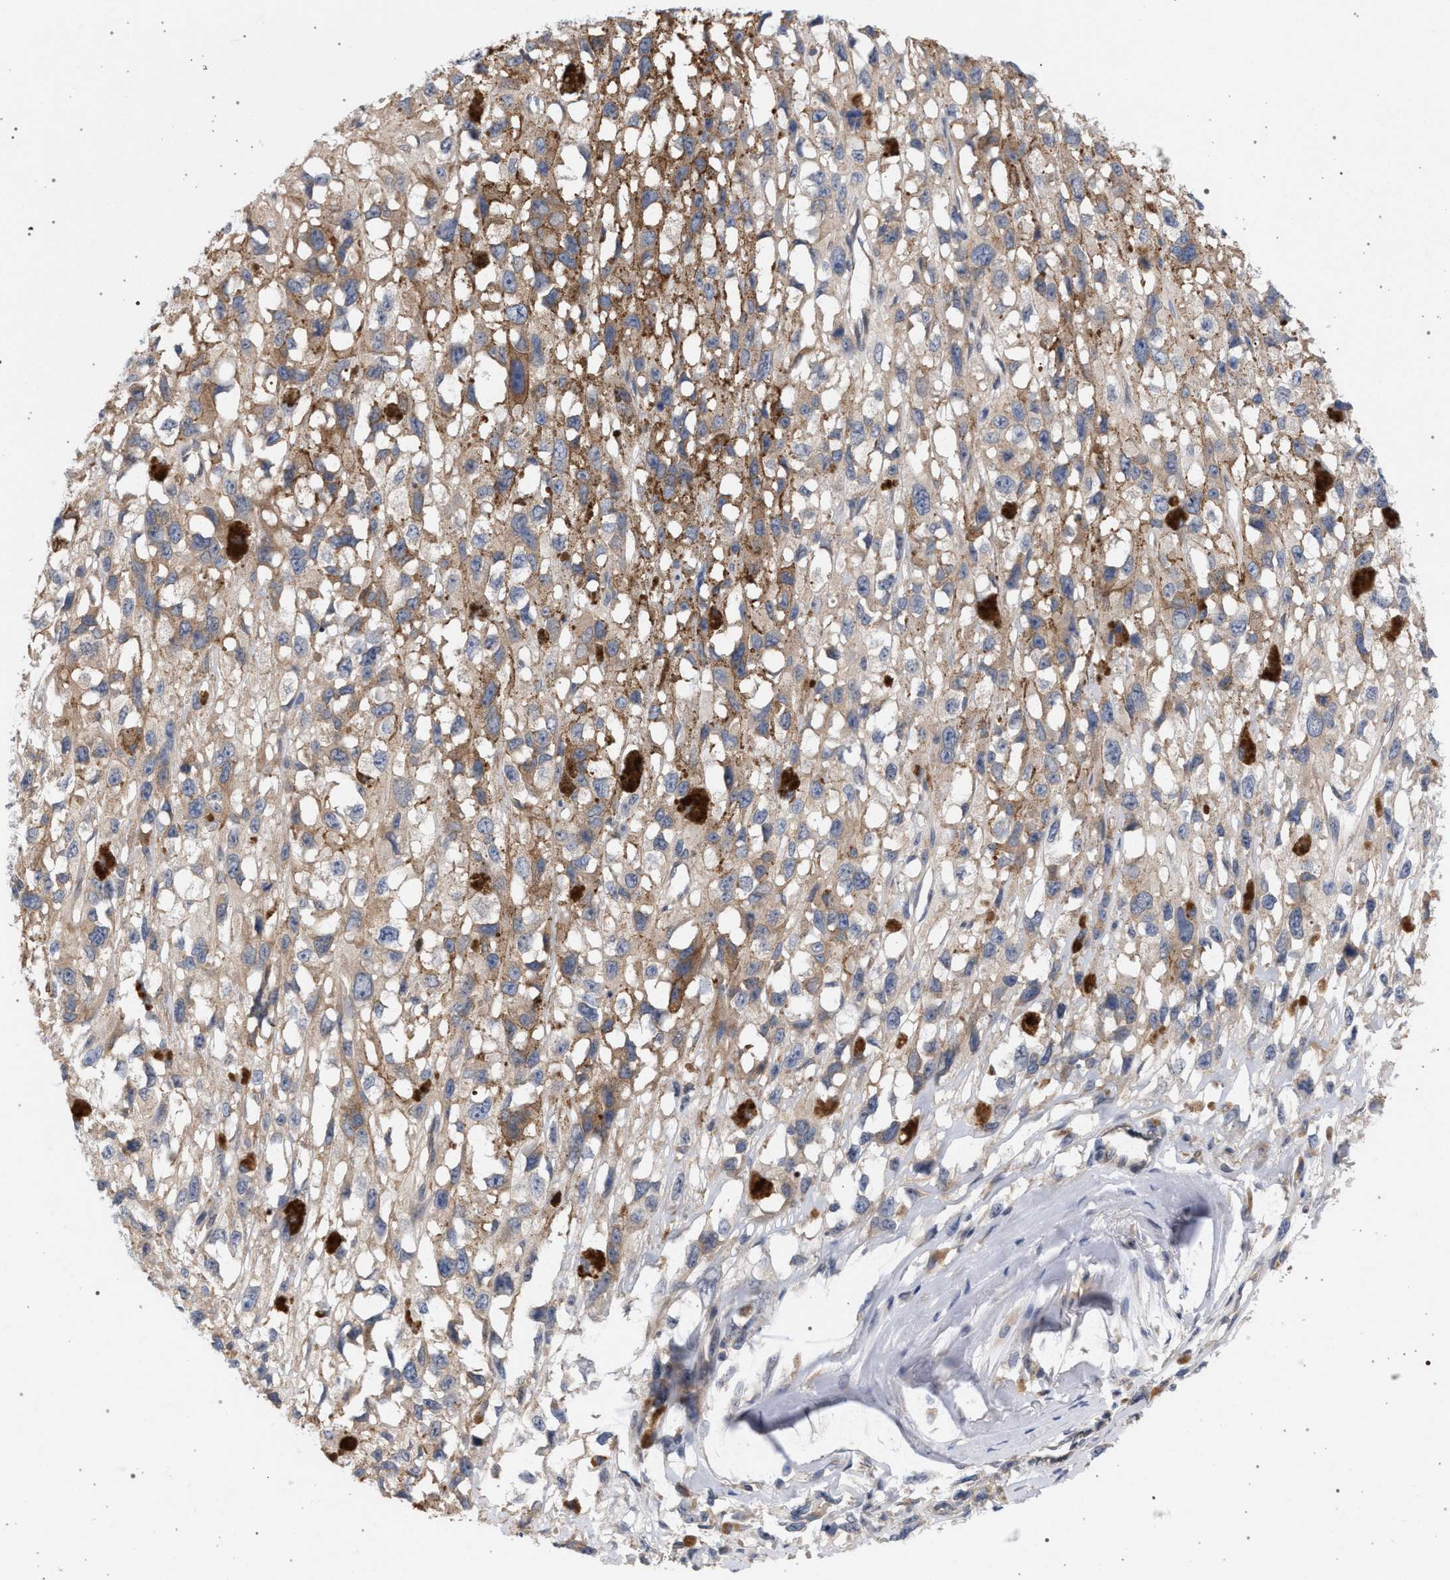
{"staining": {"intensity": "weak", "quantity": ">75%", "location": "cytoplasmic/membranous"}, "tissue": "melanoma", "cell_type": "Tumor cells", "image_type": "cancer", "snomed": [{"axis": "morphology", "description": "Malignant melanoma, Metastatic site"}, {"axis": "topography", "description": "Lymph node"}], "caption": "Protein expression by immunohistochemistry (IHC) reveals weak cytoplasmic/membranous staining in approximately >75% of tumor cells in melanoma.", "gene": "ARPC5L", "patient": {"sex": "male", "age": 59}}